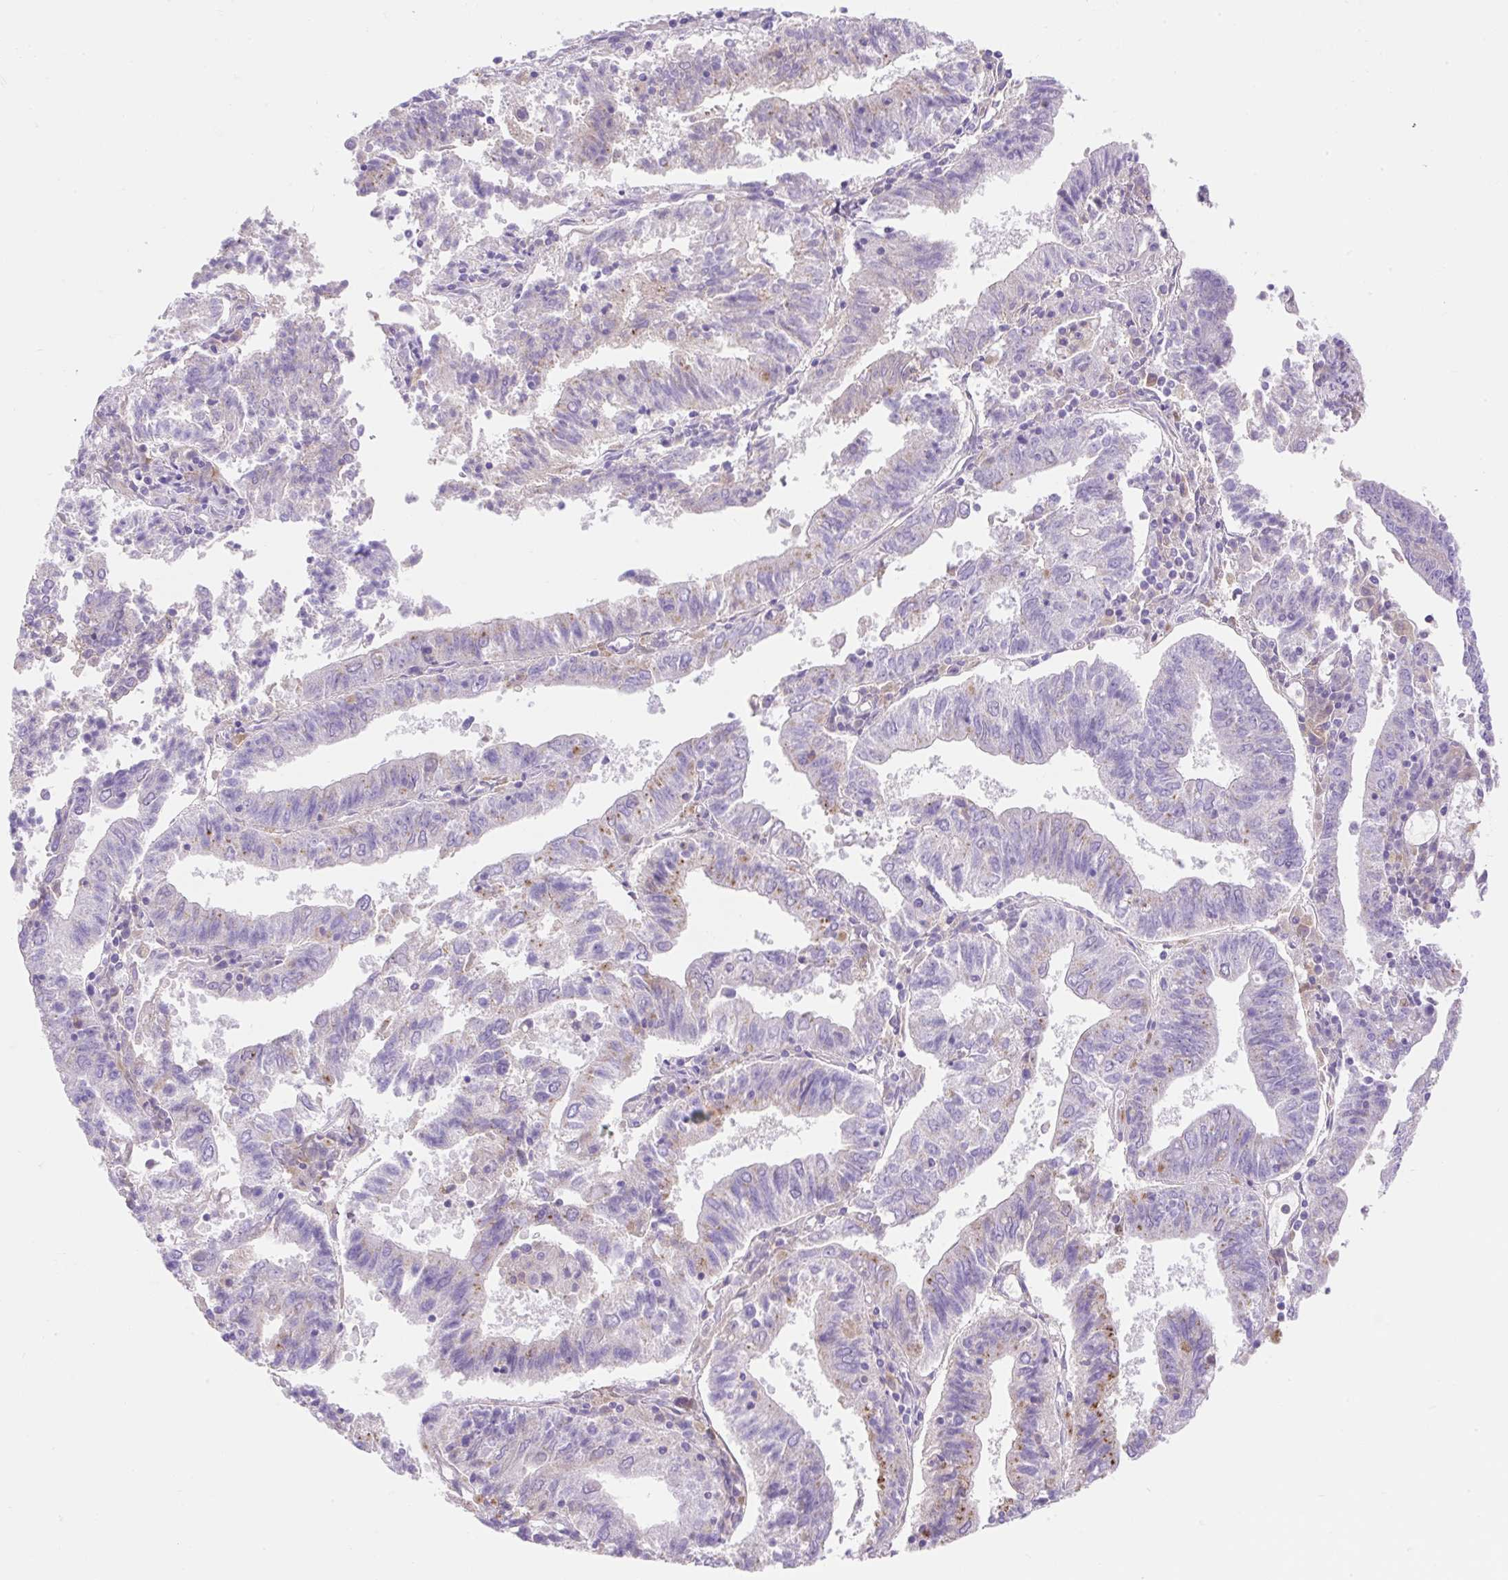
{"staining": {"intensity": "moderate", "quantity": "<25%", "location": "cytoplasmic/membranous"}, "tissue": "endometrial cancer", "cell_type": "Tumor cells", "image_type": "cancer", "snomed": [{"axis": "morphology", "description": "Adenocarcinoma, NOS"}, {"axis": "topography", "description": "Endometrium"}], "caption": "Endometrial cancer (adenocarcinoma) stained for a protein displays moderate cytoplasmic/membranous positivity in tumor cells.", "gene": "HEXB", "patient": {"sex": "female", "age": 82}}